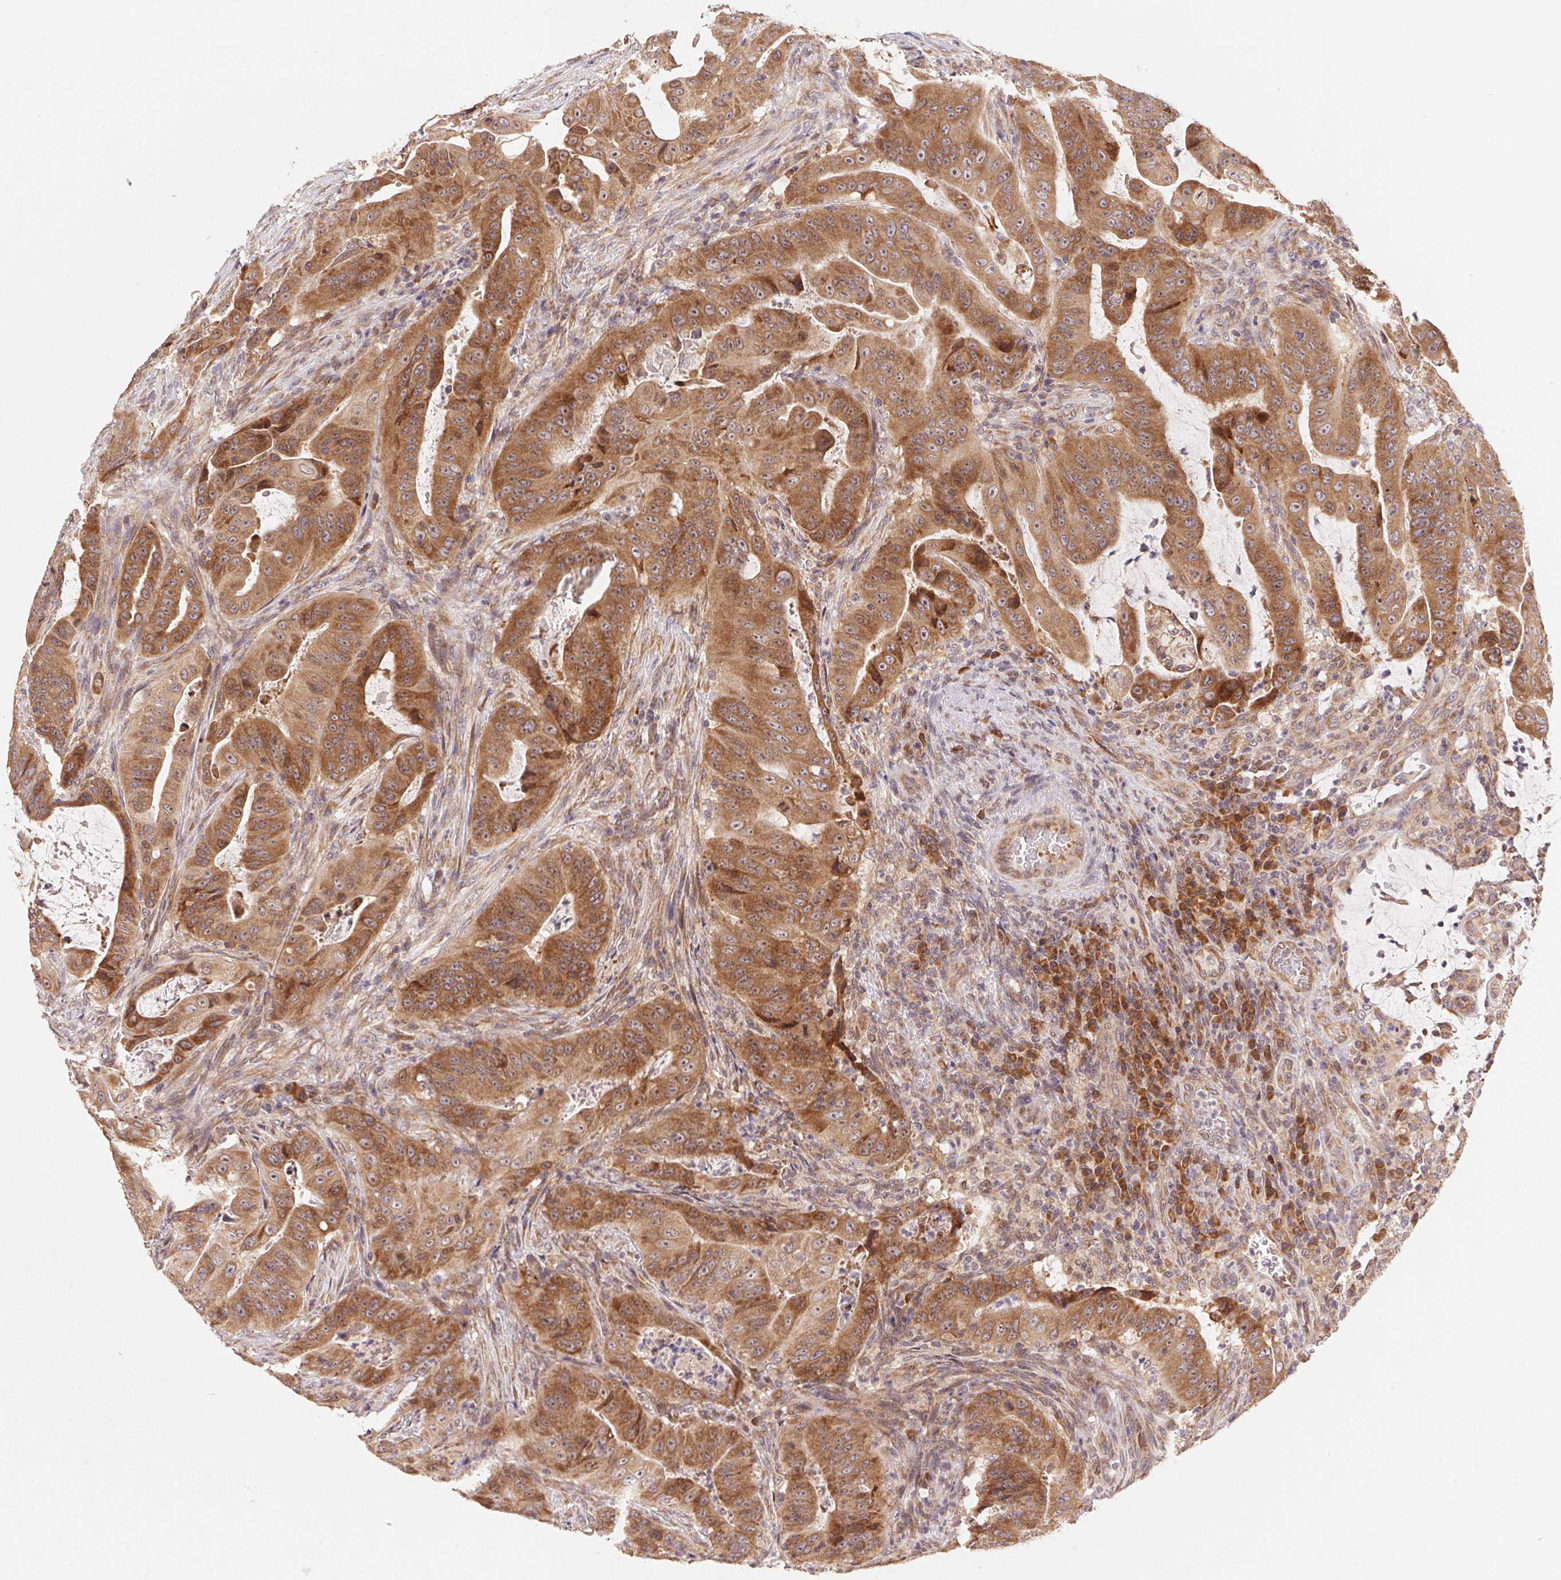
{"staining": {"intensity": "moderate", "quantity": ">75%", "location": "cytoplasmic/membranous"}, "tissue": "colorectal cancer", "cell_type": "Tumor cells", "image_type": "cancer", "snomed": [{"axis": "morphology", "description": "Adenocarcinoma, NOS"}, {"axis": "topography", "description": "Colon"}], "caption": "Moderate cytoplasmic/membranous protein positivity is present in approximately >75% of tumor cells in adenocarcinoma (colorectal).", "gene": "RPL27A", "patient": {"sex": "male", "age": 33}}